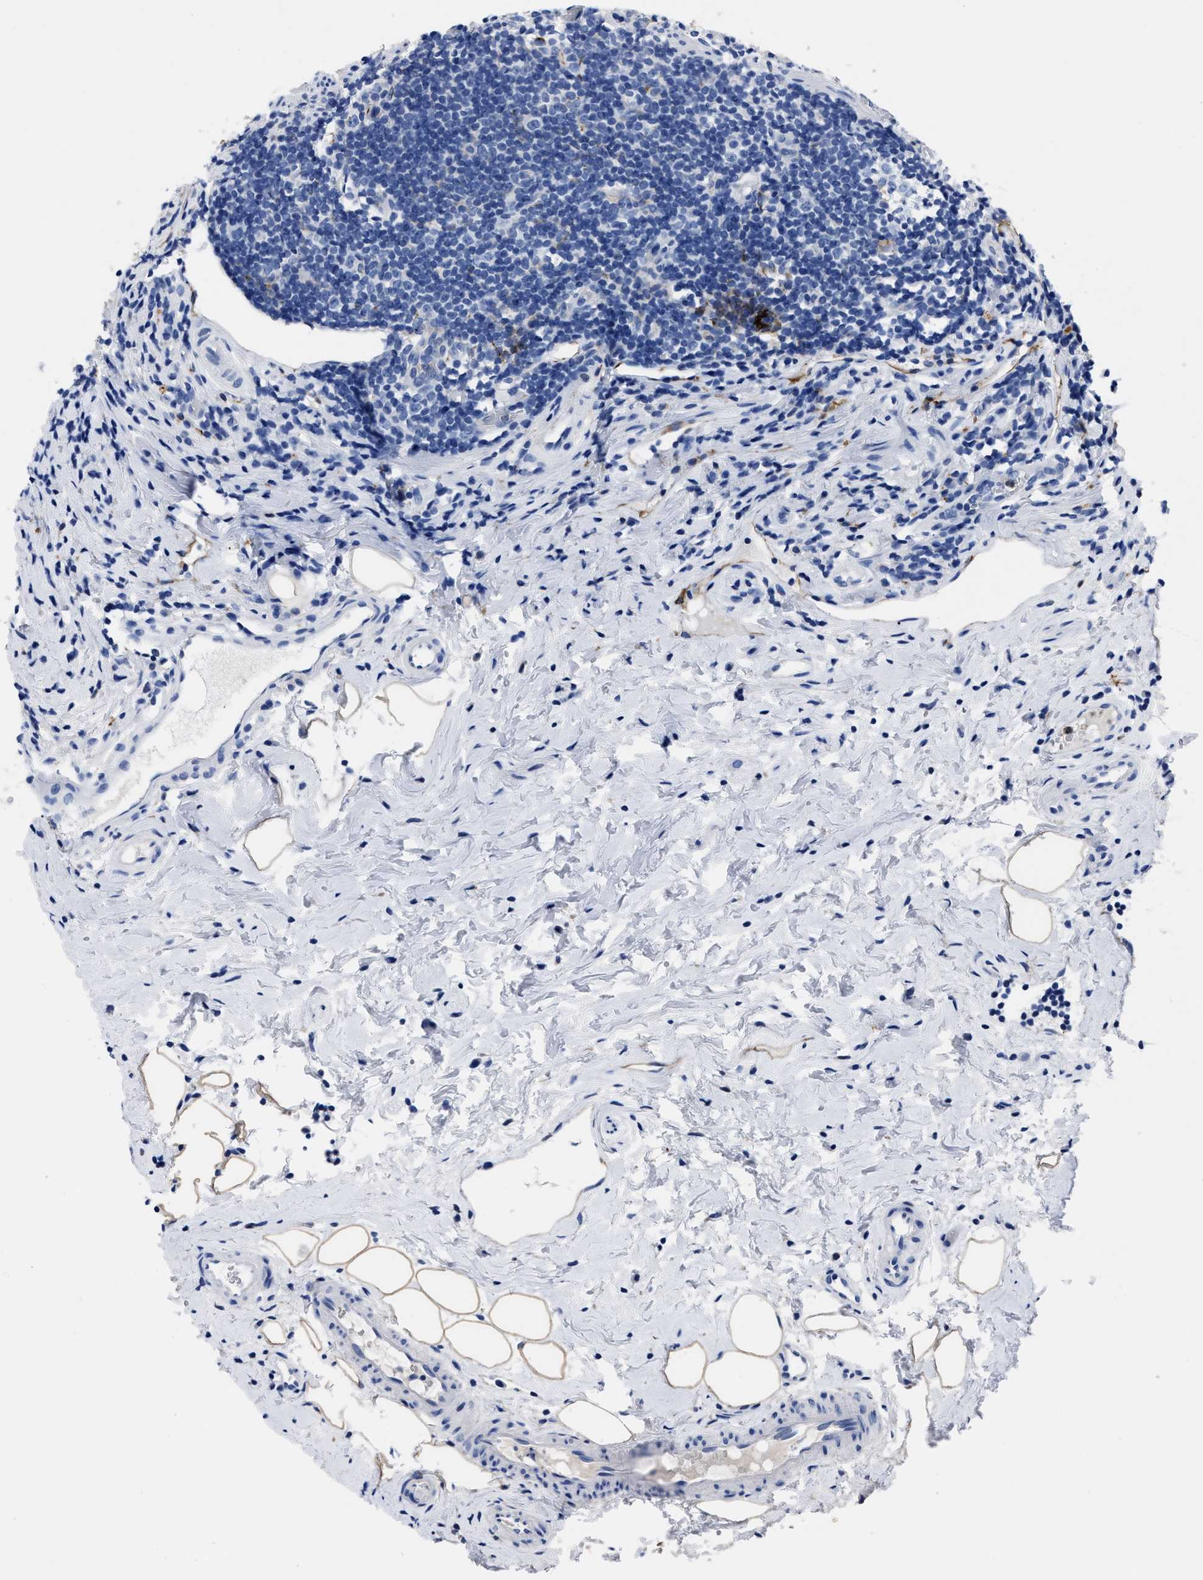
{"staining": {"intensity": "negative", "quantity": "none", "location": "none"}, "tissue": "appendix", "cell_type": "Glandular cells", "image_type": "normal", "snomed": [{"axis": "morphology", "description": "Normal tissue, NOS"}, {"axis": "topography", "description": "Appendix"}], "caption": "Protein analysis of benign appendix shows no significant staining in glandular cells.", "gene": "OR10G3", "patient": {"sex": "female", "age": 20}}